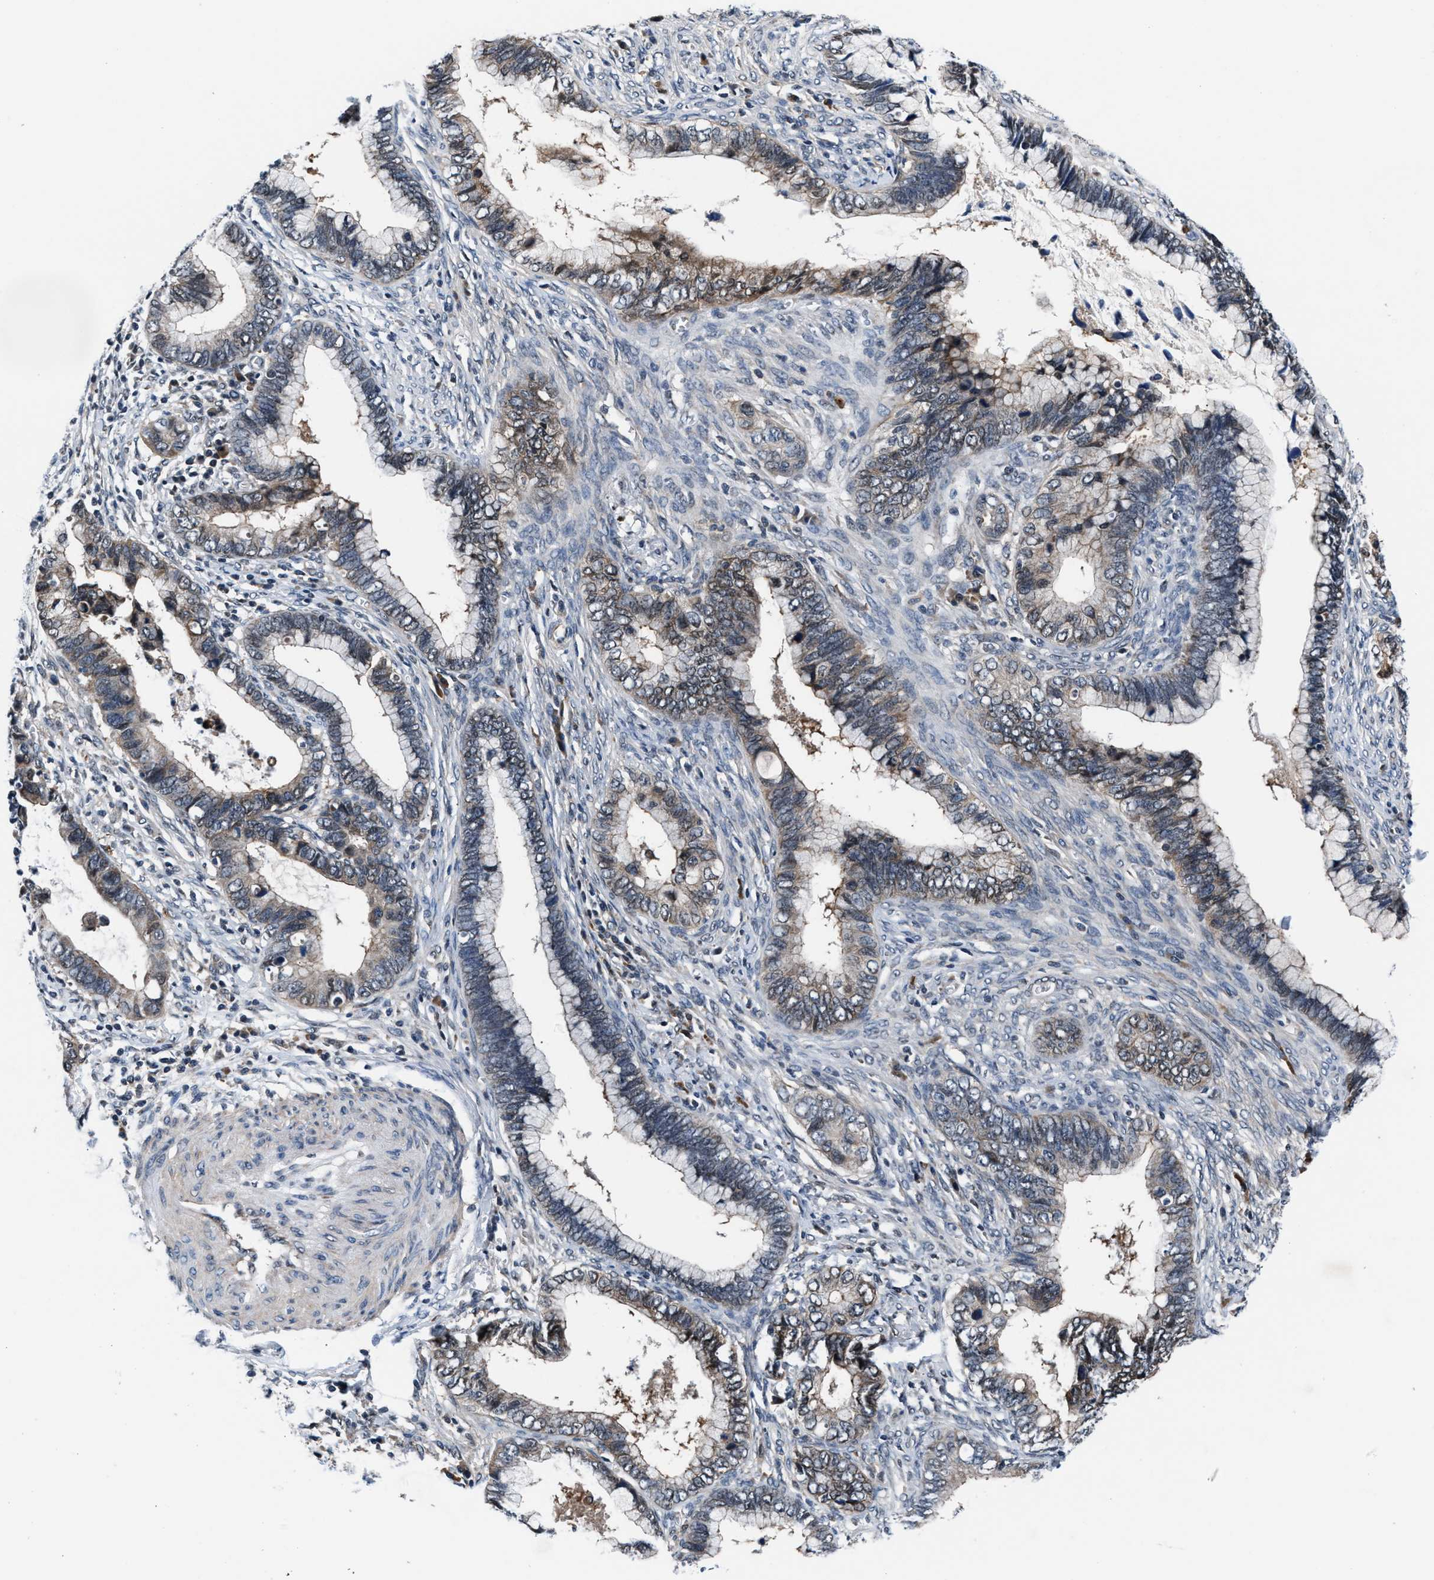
{"staining": {"intensity": "moderate", "quantity": ">75%", "location": "cytoplasmic/membranous"}, "tissue": "cervical cancer", "cell_type": "Tumor cells", "image_type": "cancer", "snomed": [{"axis": "morphology", "description": "Adenocarcinoma, NOS"}, {"axis": "topography", "description": "Cervix"}], "caption": "High-power microscopy captured an IHC micrograph of cervical adenocarcinoma, revealing moderate cytoplasmic/membranous staining in about >75% of tumor cells.", "gene": "PRPSAP2", "patient": {"sex": "female", "age": 44}}